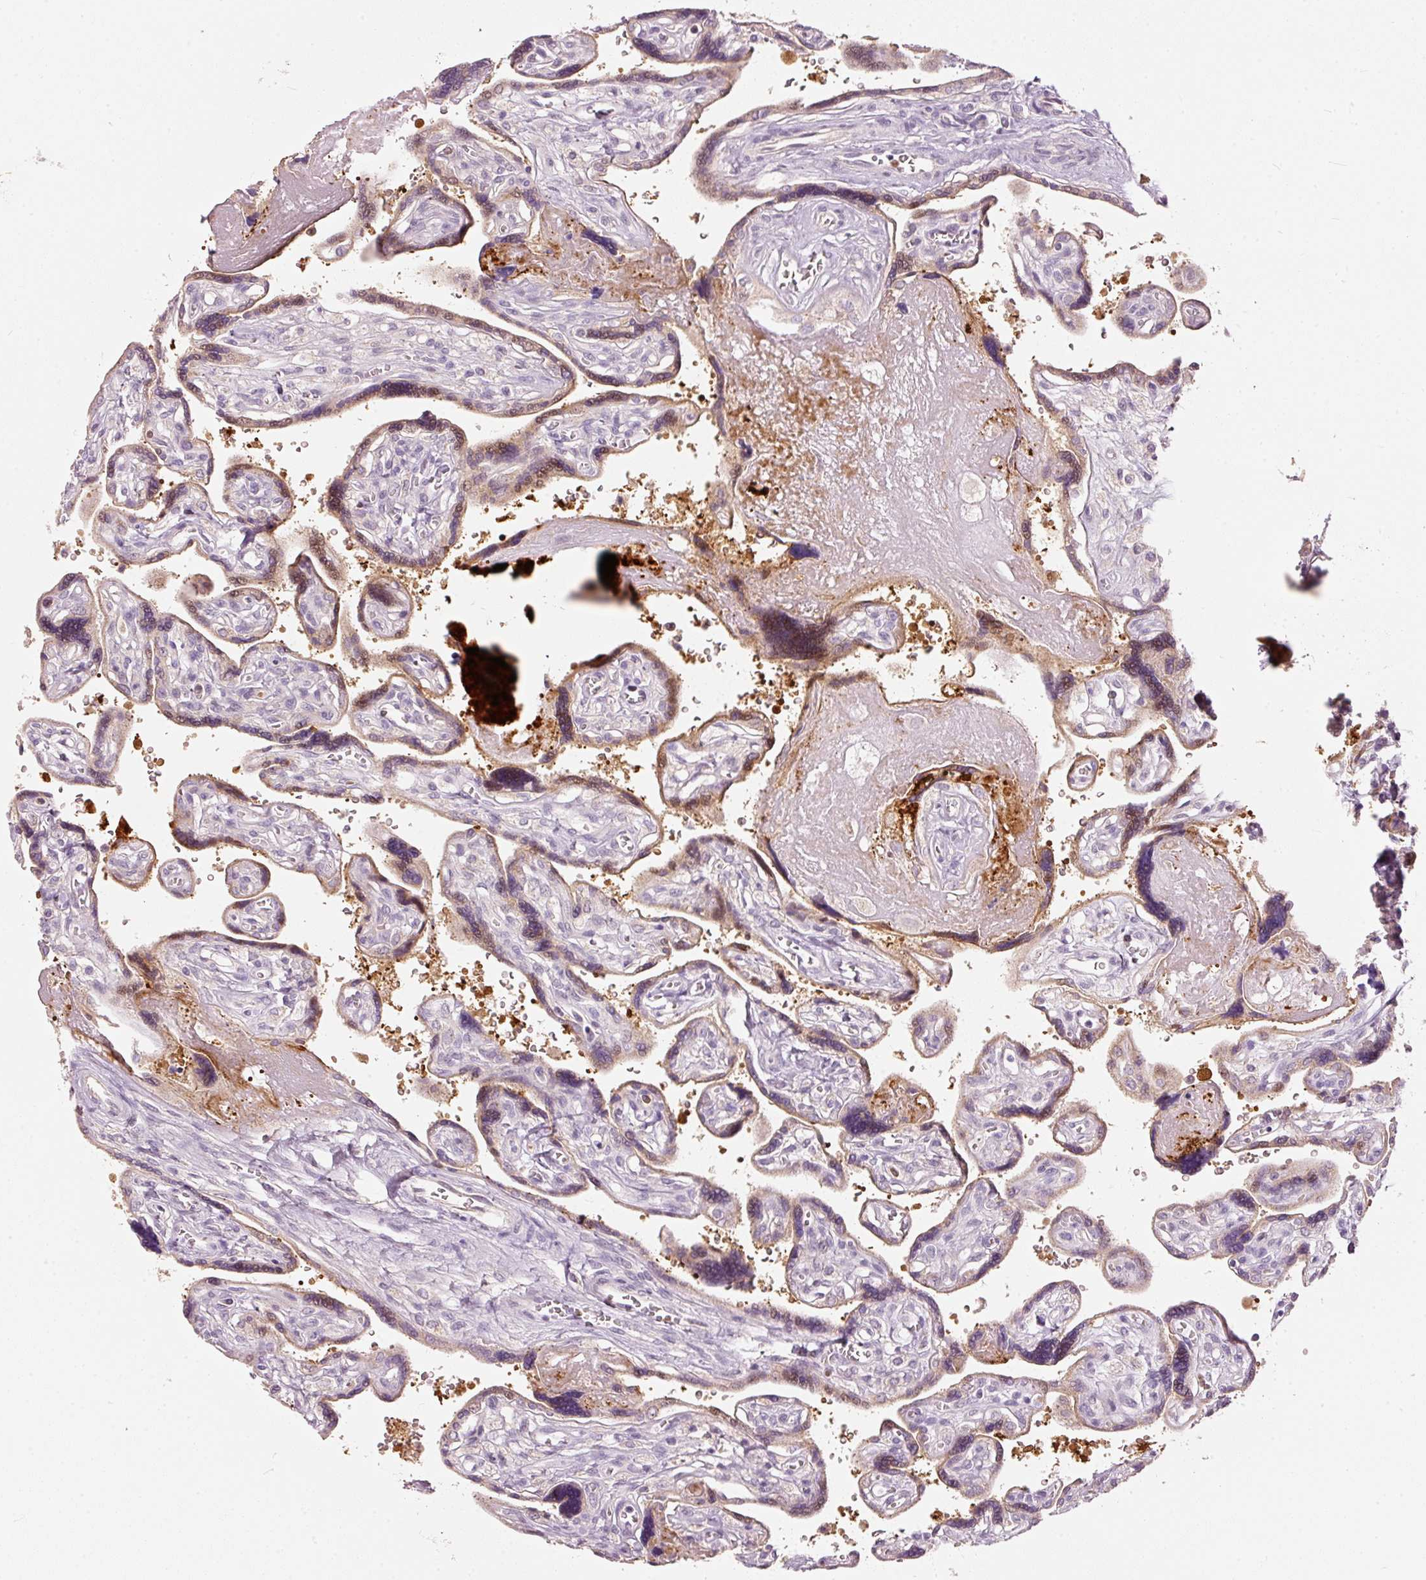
{"staining": {"intensity": "weak", "quantity": "<25%", "location": "cytoplasmic/membranous"}, "tissue": "placenta", "cell_type": "Decidual cells", "image_type": "normal", "snomed": [{"axis": "morphology", "description": "Normal tissue, NOS"}, {"axis": "topography", "description": "Placenta"}], "caption": "Placenta stained for a protein using immunohistochemistry (IHC) demonstrates no positivity decidual cells.", "gene": "KLHL21", "patient": {"sex": "female", "age": 39}}